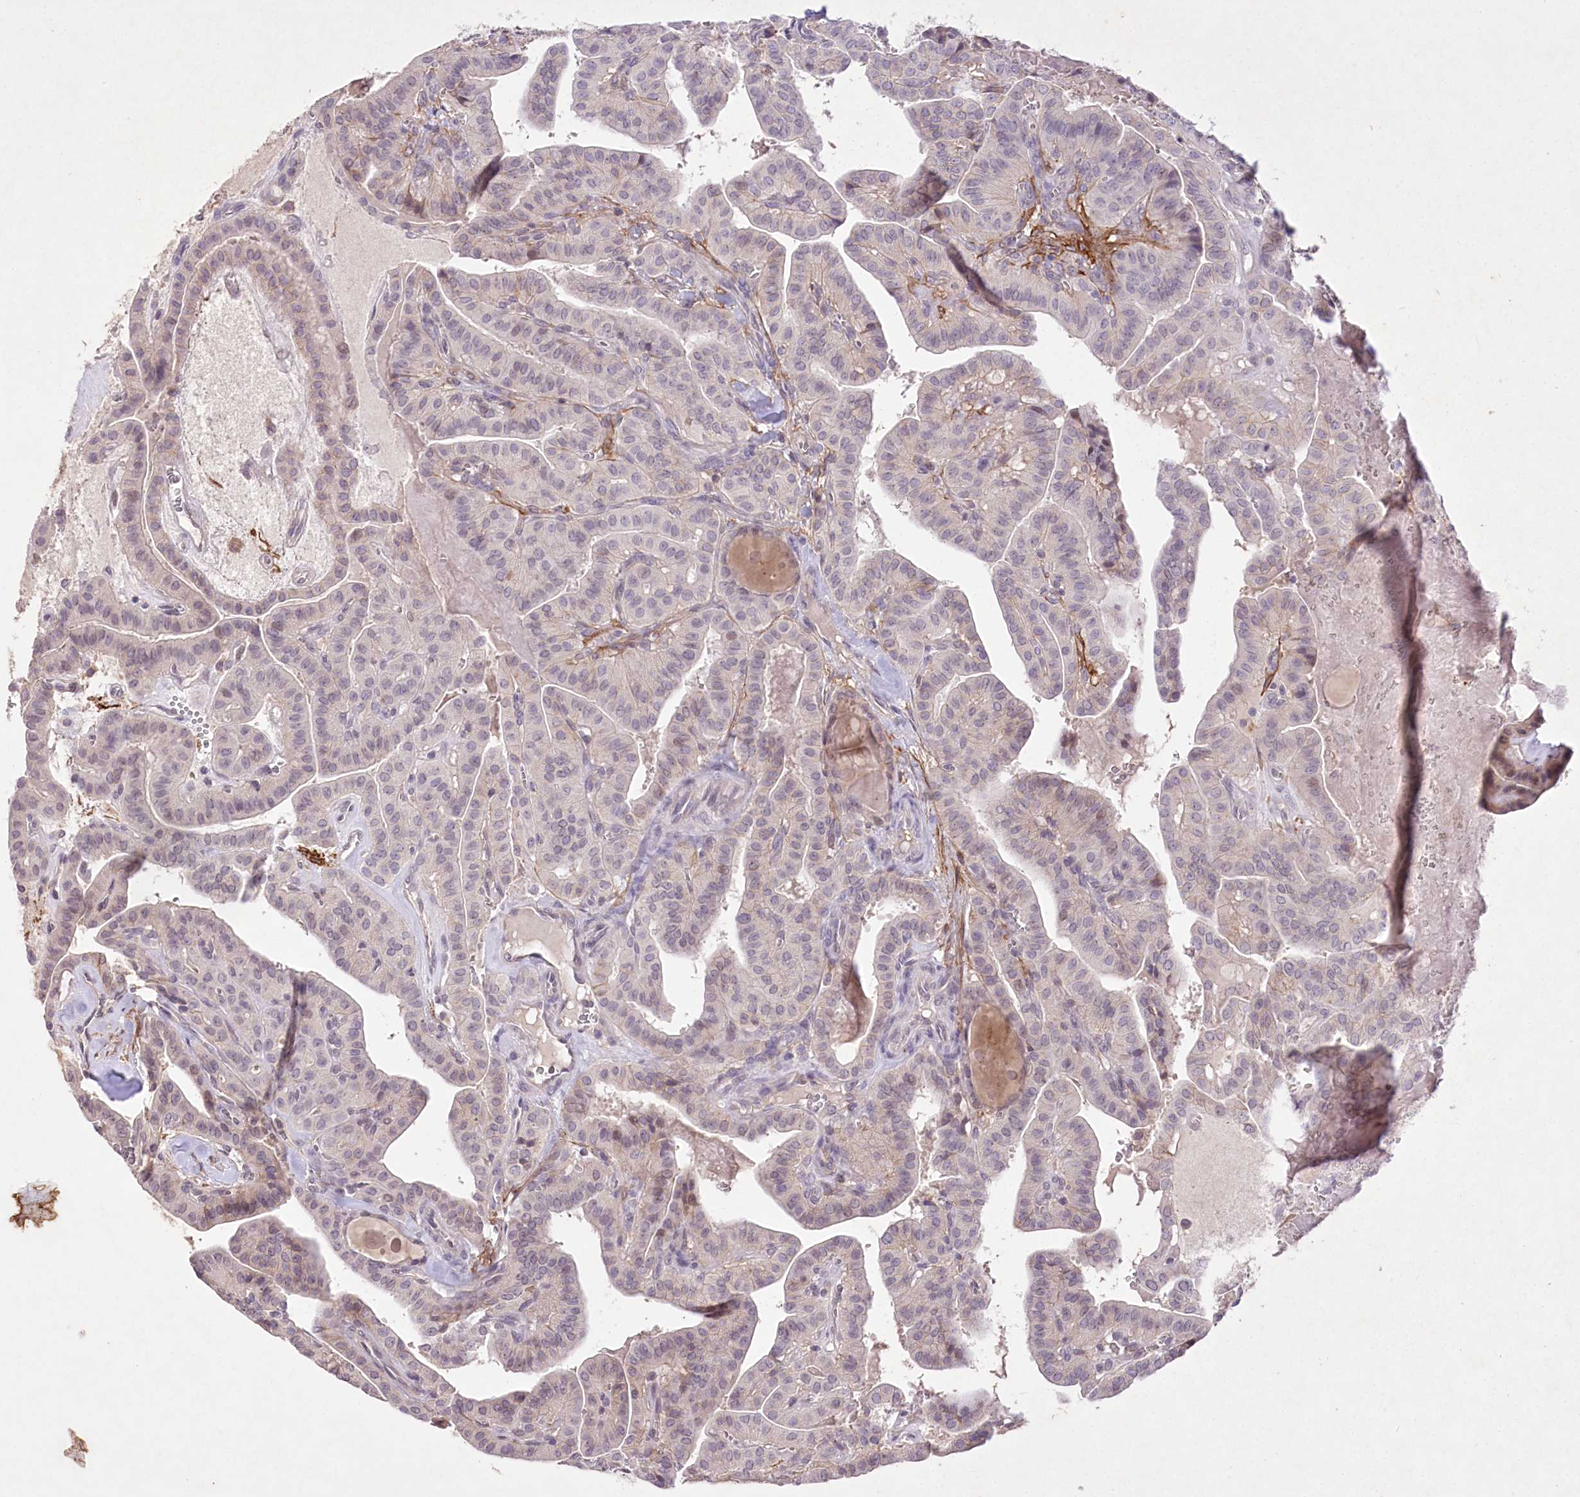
{"staining": {"intensity": "negative", "quantity": "none", "location": "none"}, "tissue": "thyroid cancer", "cell_type": "Tumor cells", "image_type": "cancer", "snomed": [{"axis": "morphology", "description": "Papillary adenocarcinoma, NOS"}, {"axis": "topography", "description": "Thyroid gland"}], "caption": "Thyroid papillary adenocarcinoma was stained to show a protein in brown. There is no significant staining in tumor cells. (Brightfield microscopy of DAB immunohistochemistry at high magnification).", "gene": "ENPP1", "patient": {"sex": "male", "age": 52}}